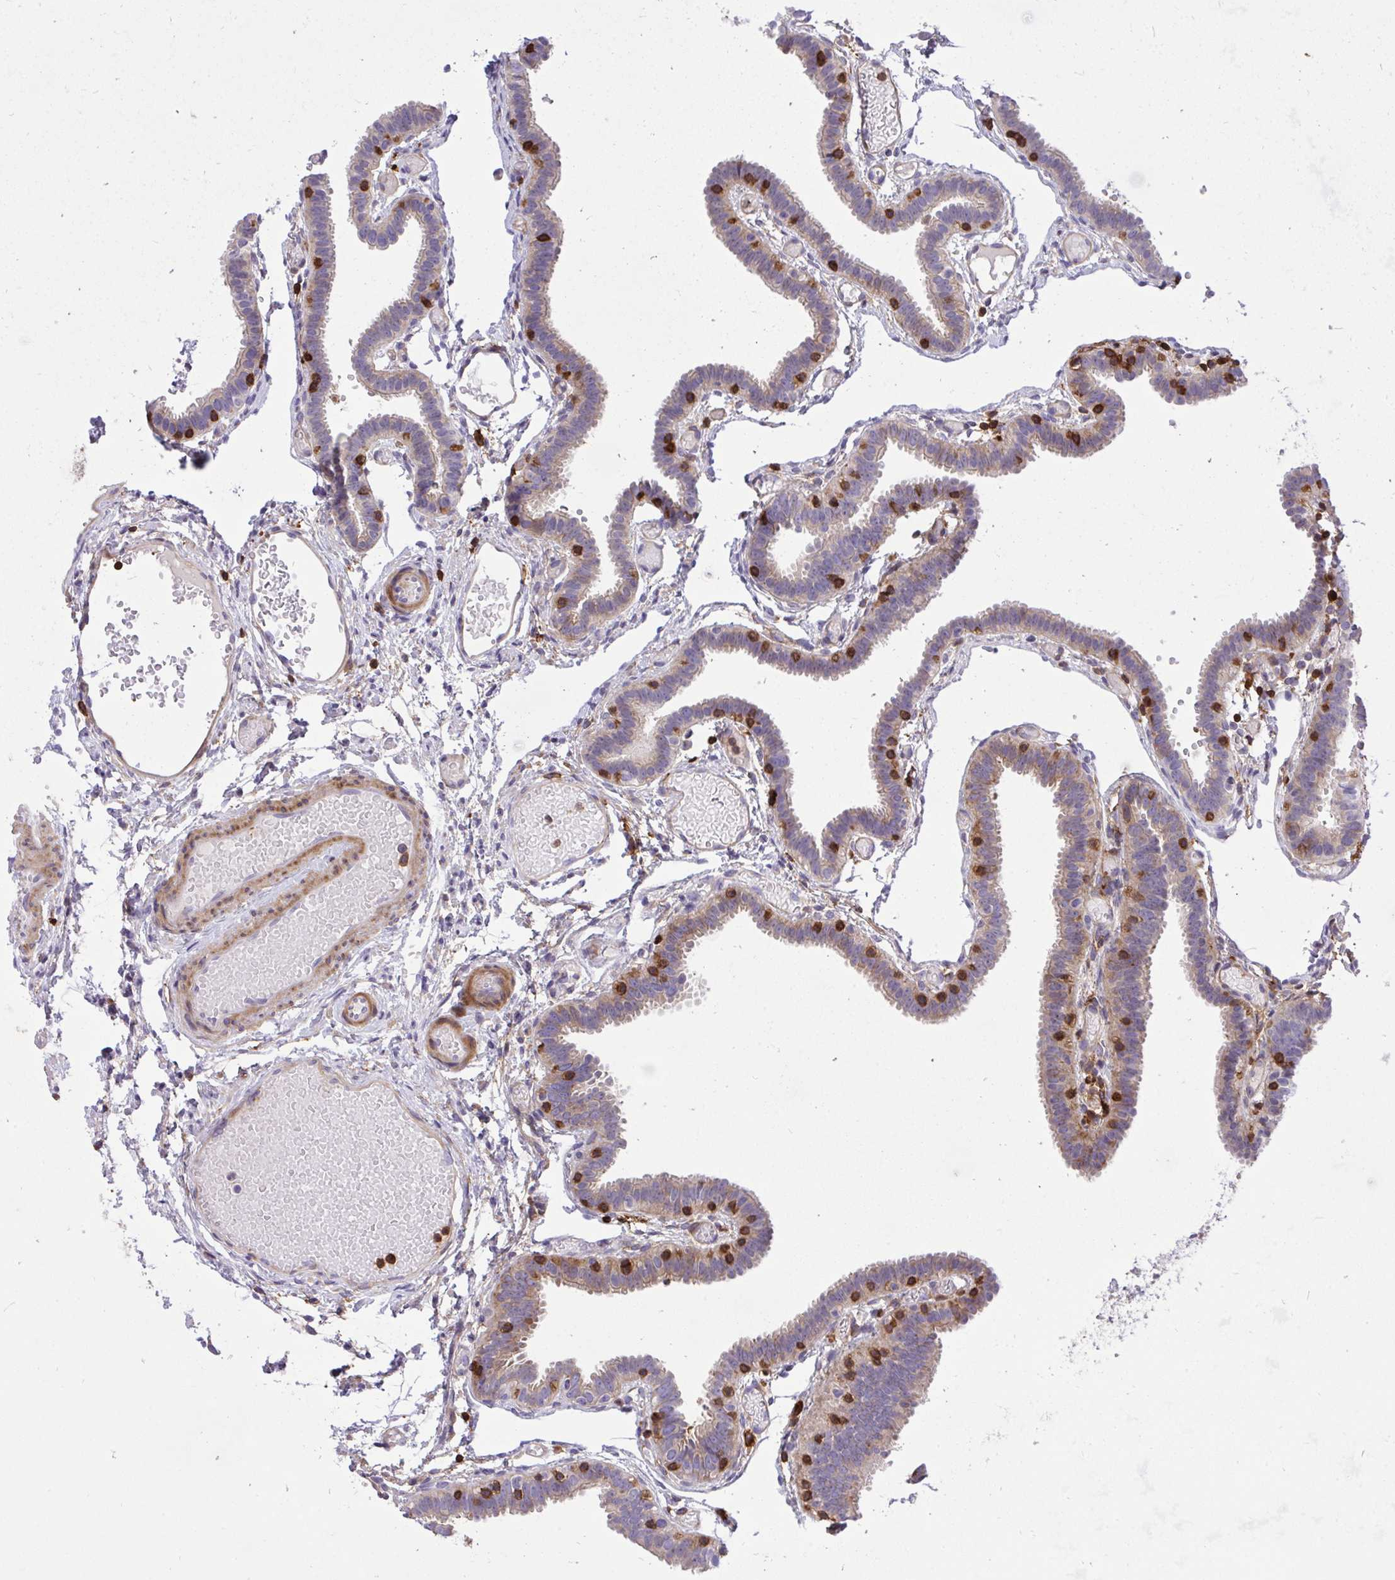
{"staining": {"intensity": "moderate", "quantity": "25%-75%", "location": "cytoplasmic/membranous"}, "tissue": "fallopian tube", "cell_type": "Glandular cells", "image_type": "normal", "snomed": [{"axis": "morphology", "description": "Normal tissue, NOS"}, {"axis": "topography", "description": "Fallopian tube"}], "caption": "Immunohistochemical staining of benign fallopian tube displays 25%-75% levels of moderate cytoplasmic/membranous protein expression in approximately 25%-75% of glandular cells. (DAB (3,3'-diaminobenzidine) = brown stain, brightfield microscopy at high magnification).", "gene": "ERI1", "patient": {"sex": "female", "age": 37}}